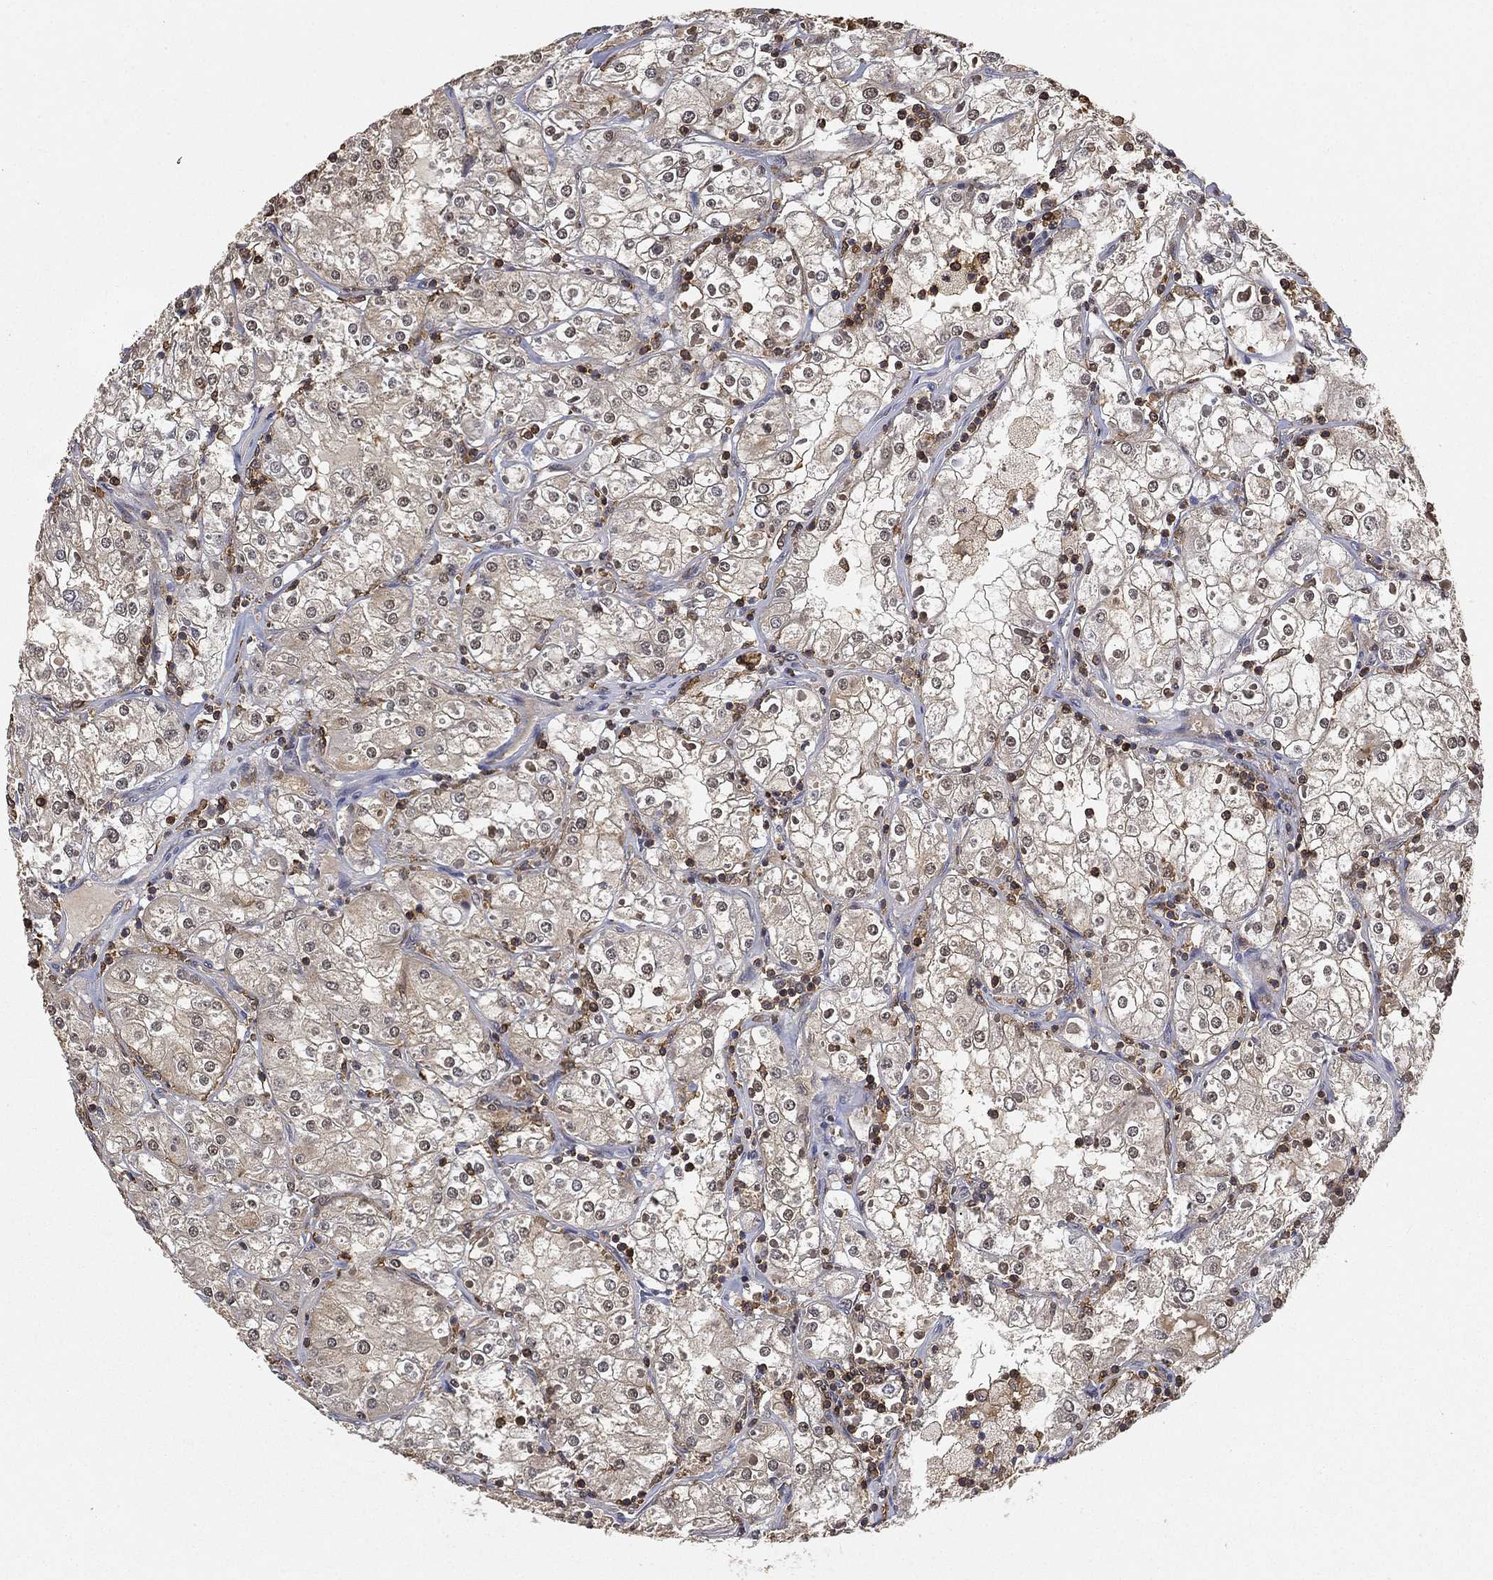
{"staining": {"intensity": "strong", "quantity": "25%-75%", "location": "cytoplasmic/membranous,nuclear"}, "tissue": "renal cancer", "cell_type": "Tumor cells", "image_type": "cancer", "snomed": [{"axis": "morphology", "description": "Adenocarcinoma, NOS"}, {"axis": "topography", "description": "Kidney"}], "caption": "A photomicrograph of human renal cancer stained for a protein exhibits strong cytoplasmic/membranous and nuclear brown staining in tumor cells. (DAB (3,3'-diaminobenzidine) IHC, brown staining for protein, blue staining for nuclei).", "gene": "CRYL1", "patient": {"sex": "male", "age": 77}}